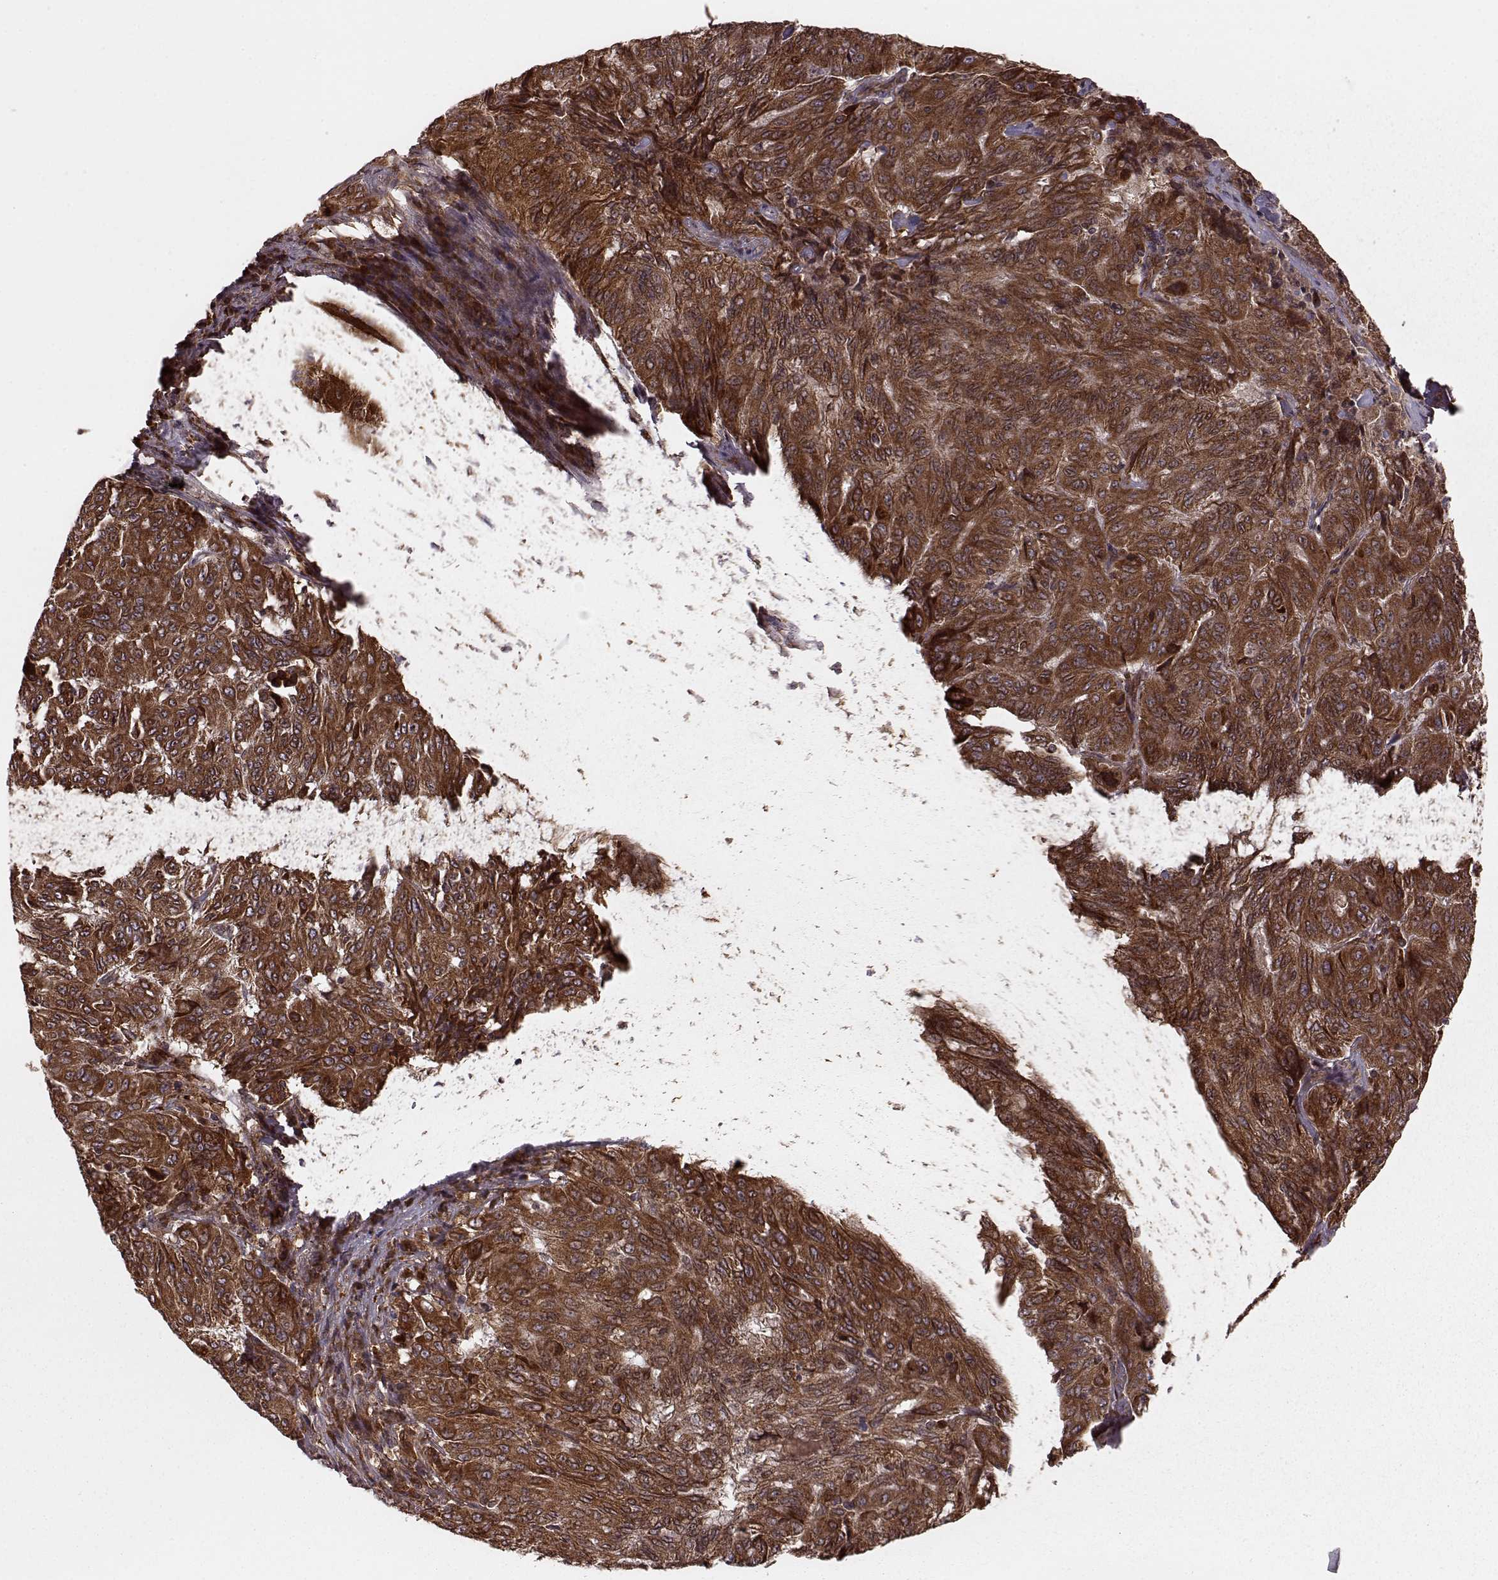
{"staining": {"intensity": "strong", "quantity": ">75%", "location": "cytoplasmic/membranous"}, "tissue": "pancreatic cancer", "cell_type": "Tumor cells", "image_type": "cancer", "snomed": [{"axis": "morphology", "description": "Adenocarcinoma, NOS"}, {"axis": "topography", "description": "Pancreas"}], "caption": "A high-resolution photomicrograph shows immunohistochemistry (IHC) staining of pancreatic adenocarcinoma, which demonstrates strong cytoplasmic/membranous staining in approximately >75% of tumor cells. Using DAB (brown) and hematoxylin (blue) stains, captured at high magnification using brightfield microscopy.", "gene": "AGPAT1", "patient": {"sex": "male", "age": 63}}